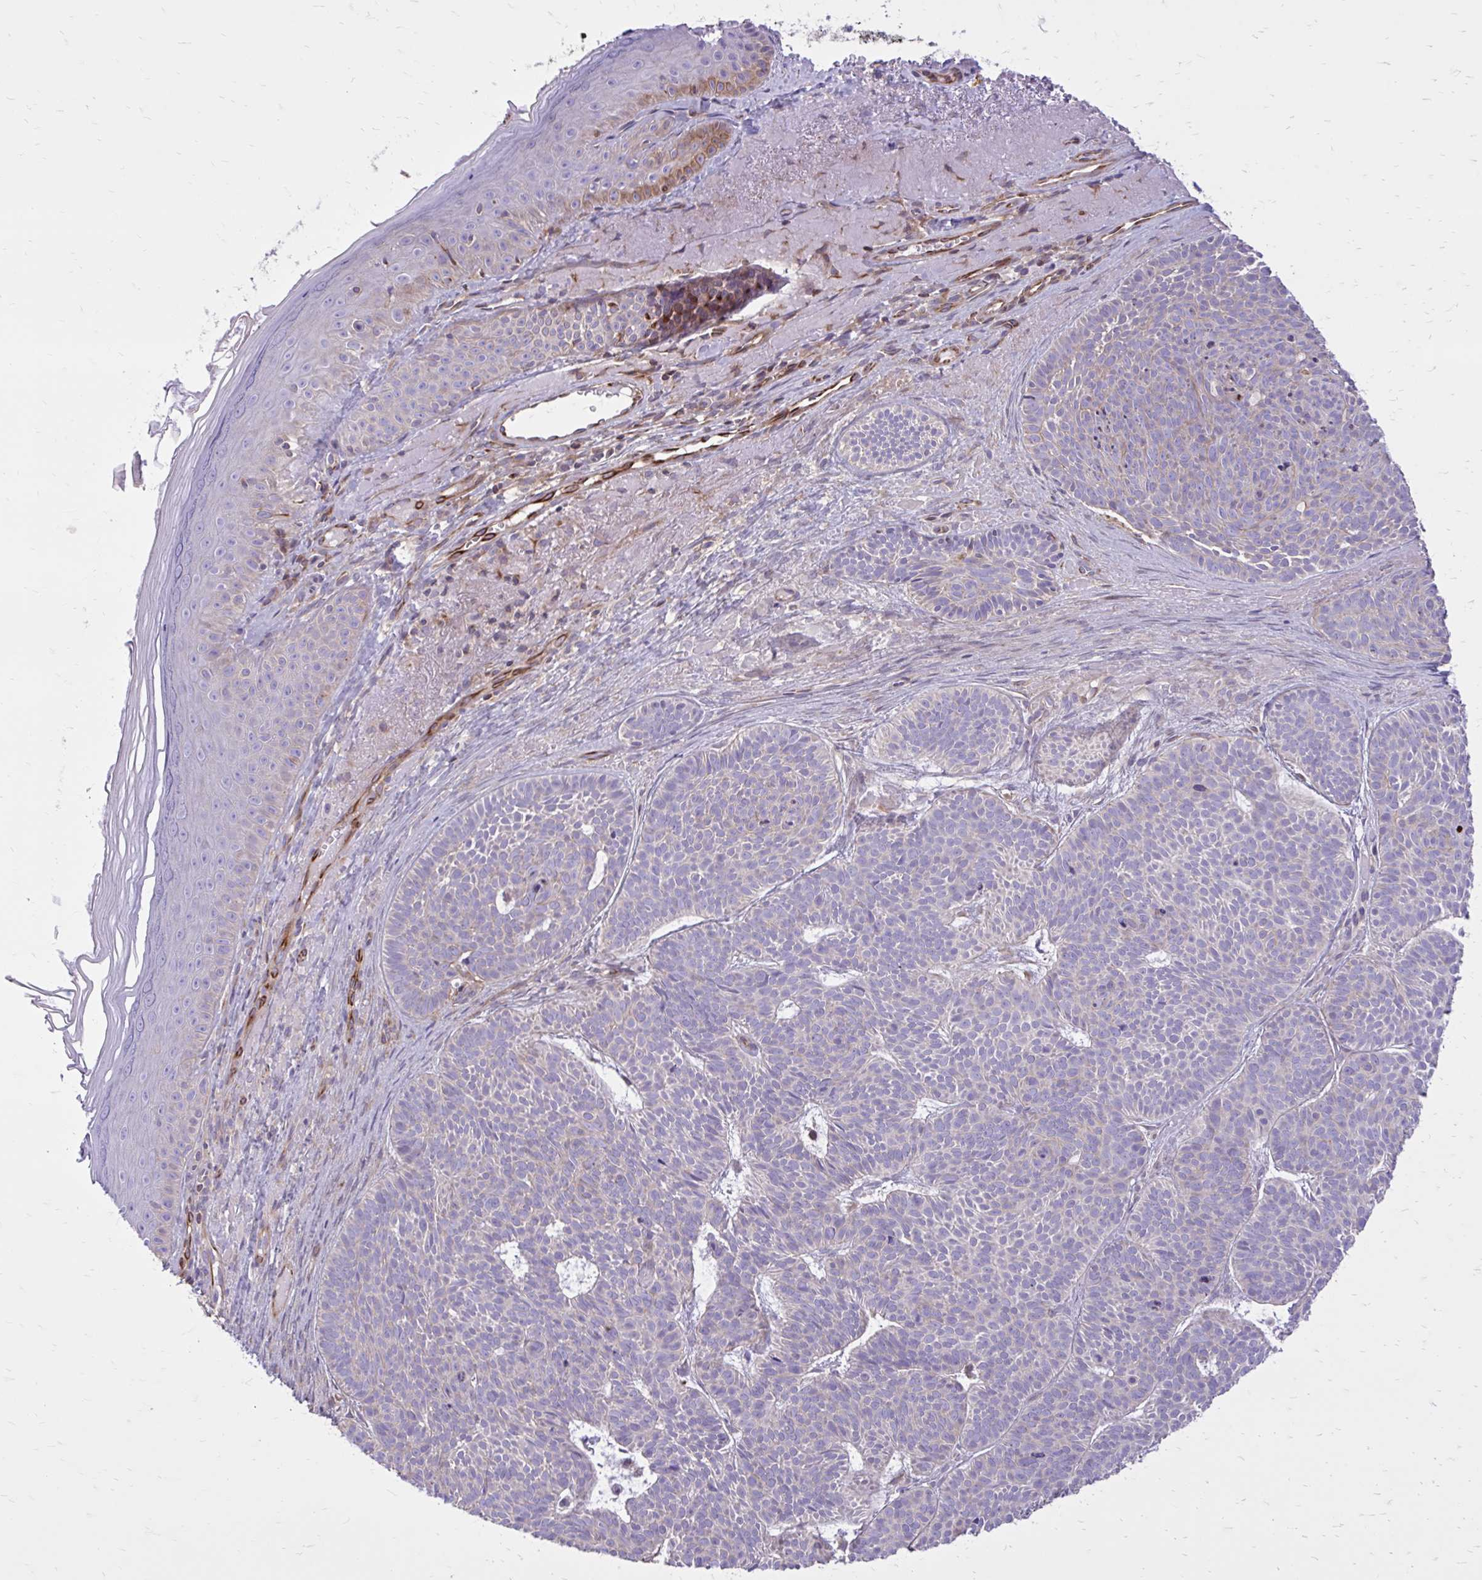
{"staining": {"intensity": "negative", "quantity": "none", "location": "none"}, "tissue": "skin cancer", "cell_type": "Tumor cells", "image_type": "cancer", "snomed": [{"axis": "morphology", "description": "Basal cell carcinoma"}, {"axis": "topography", "description": "Skin"}], "caption": "This is an immunohistochemistry (IHC) image of skin cancer (basal cell carcinoma). There is no expression in tumor cells.", "gene": "FAP", "patient": {"sex": "male", "age": 81}}